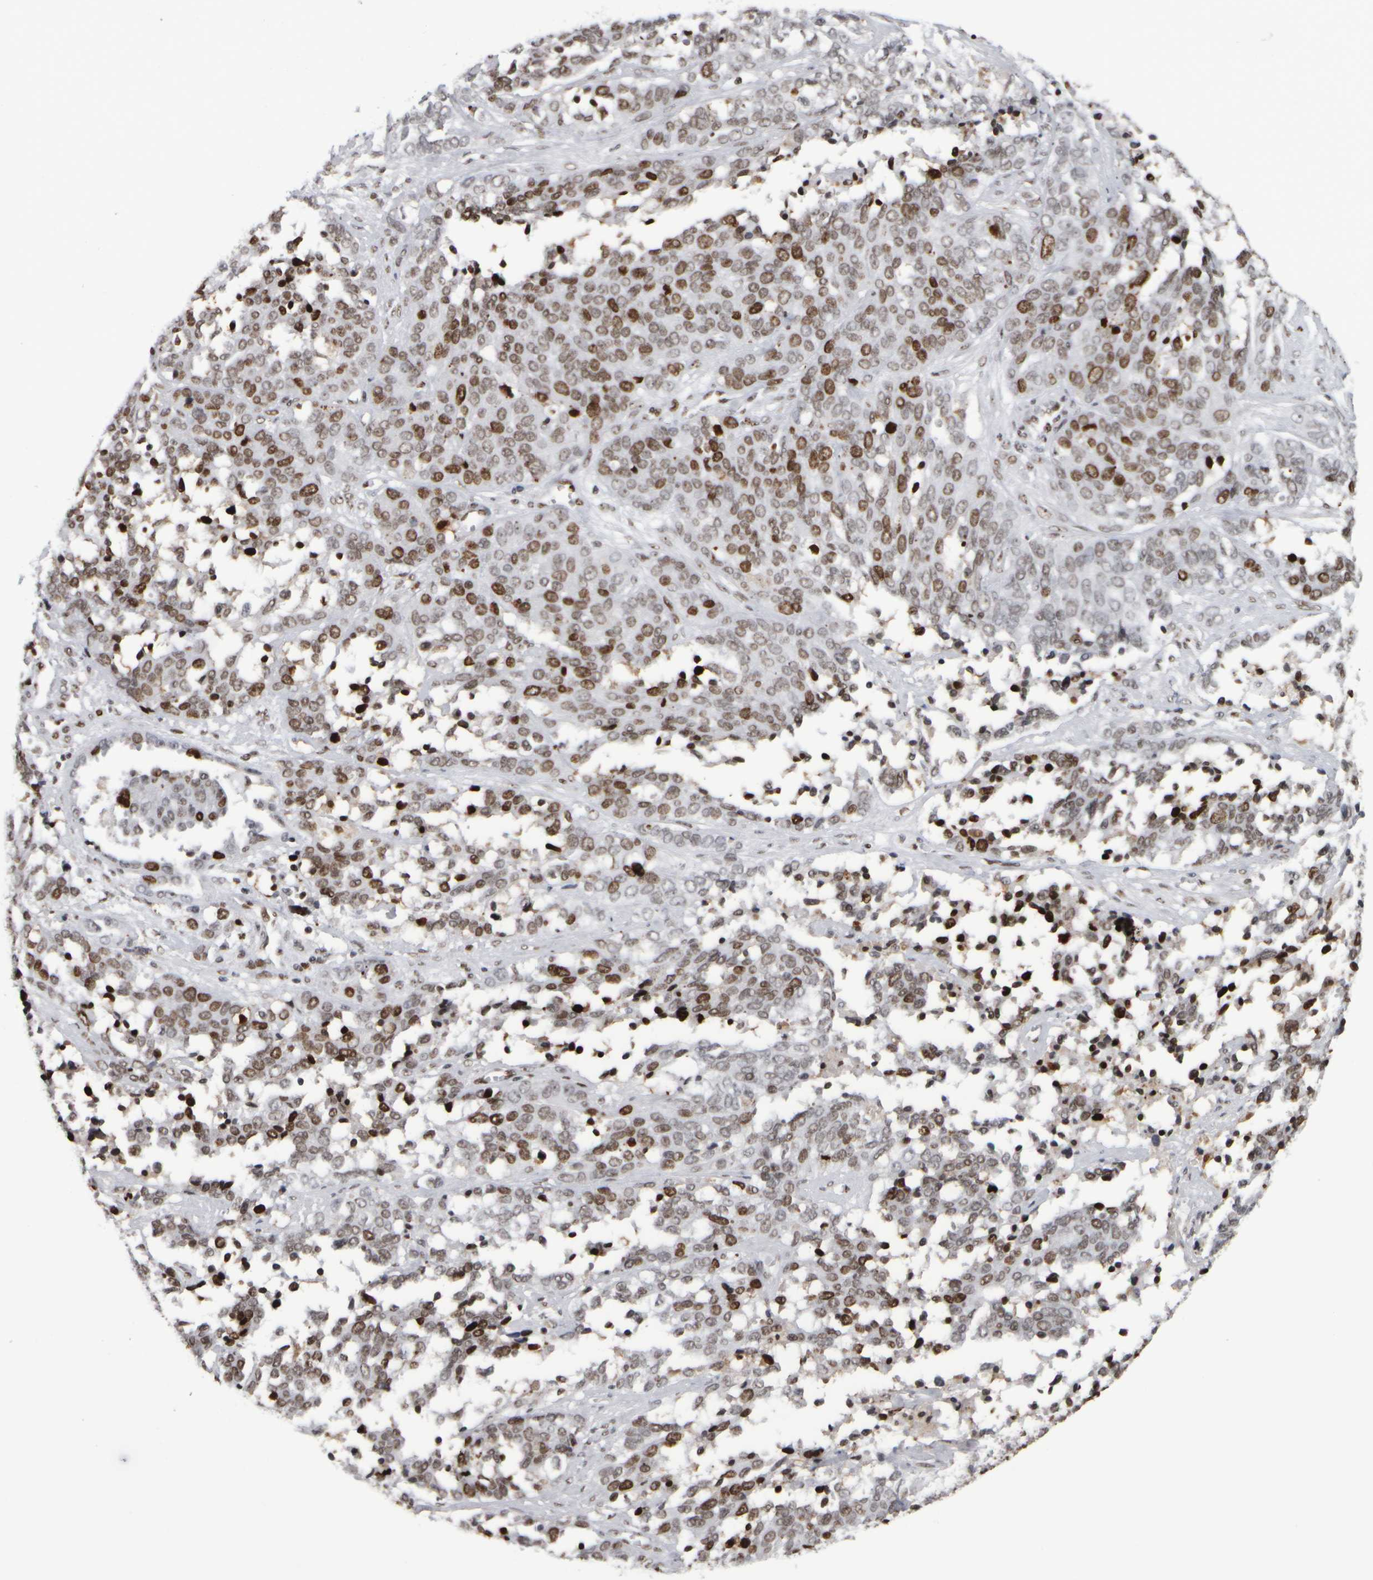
{"staining": {"intensity": "moderate", "quantity": ">75%", "location": "nuclear"}, "tissue": "ovarian cancer", "cell_type": "Tumor cells", "image_type": "cancer", "snomed": [{"axis": "morphology", "description": "Cystadenocarcinoma, serous, NOS"}, {"axis": "topography", "description": "Ovary"}], "caption": "High-magnification brightfield microscopy of ovarian cancer stained with DAB (3,3'-diaminobenzidine) (brown) and counterstained with hematoxylin (blue). tumor cells exhibit moderate nuclear positivity is identified in about>75% of cells.", "gene": "TOP2B", "patient": {"sex": "female", "age": 44}}